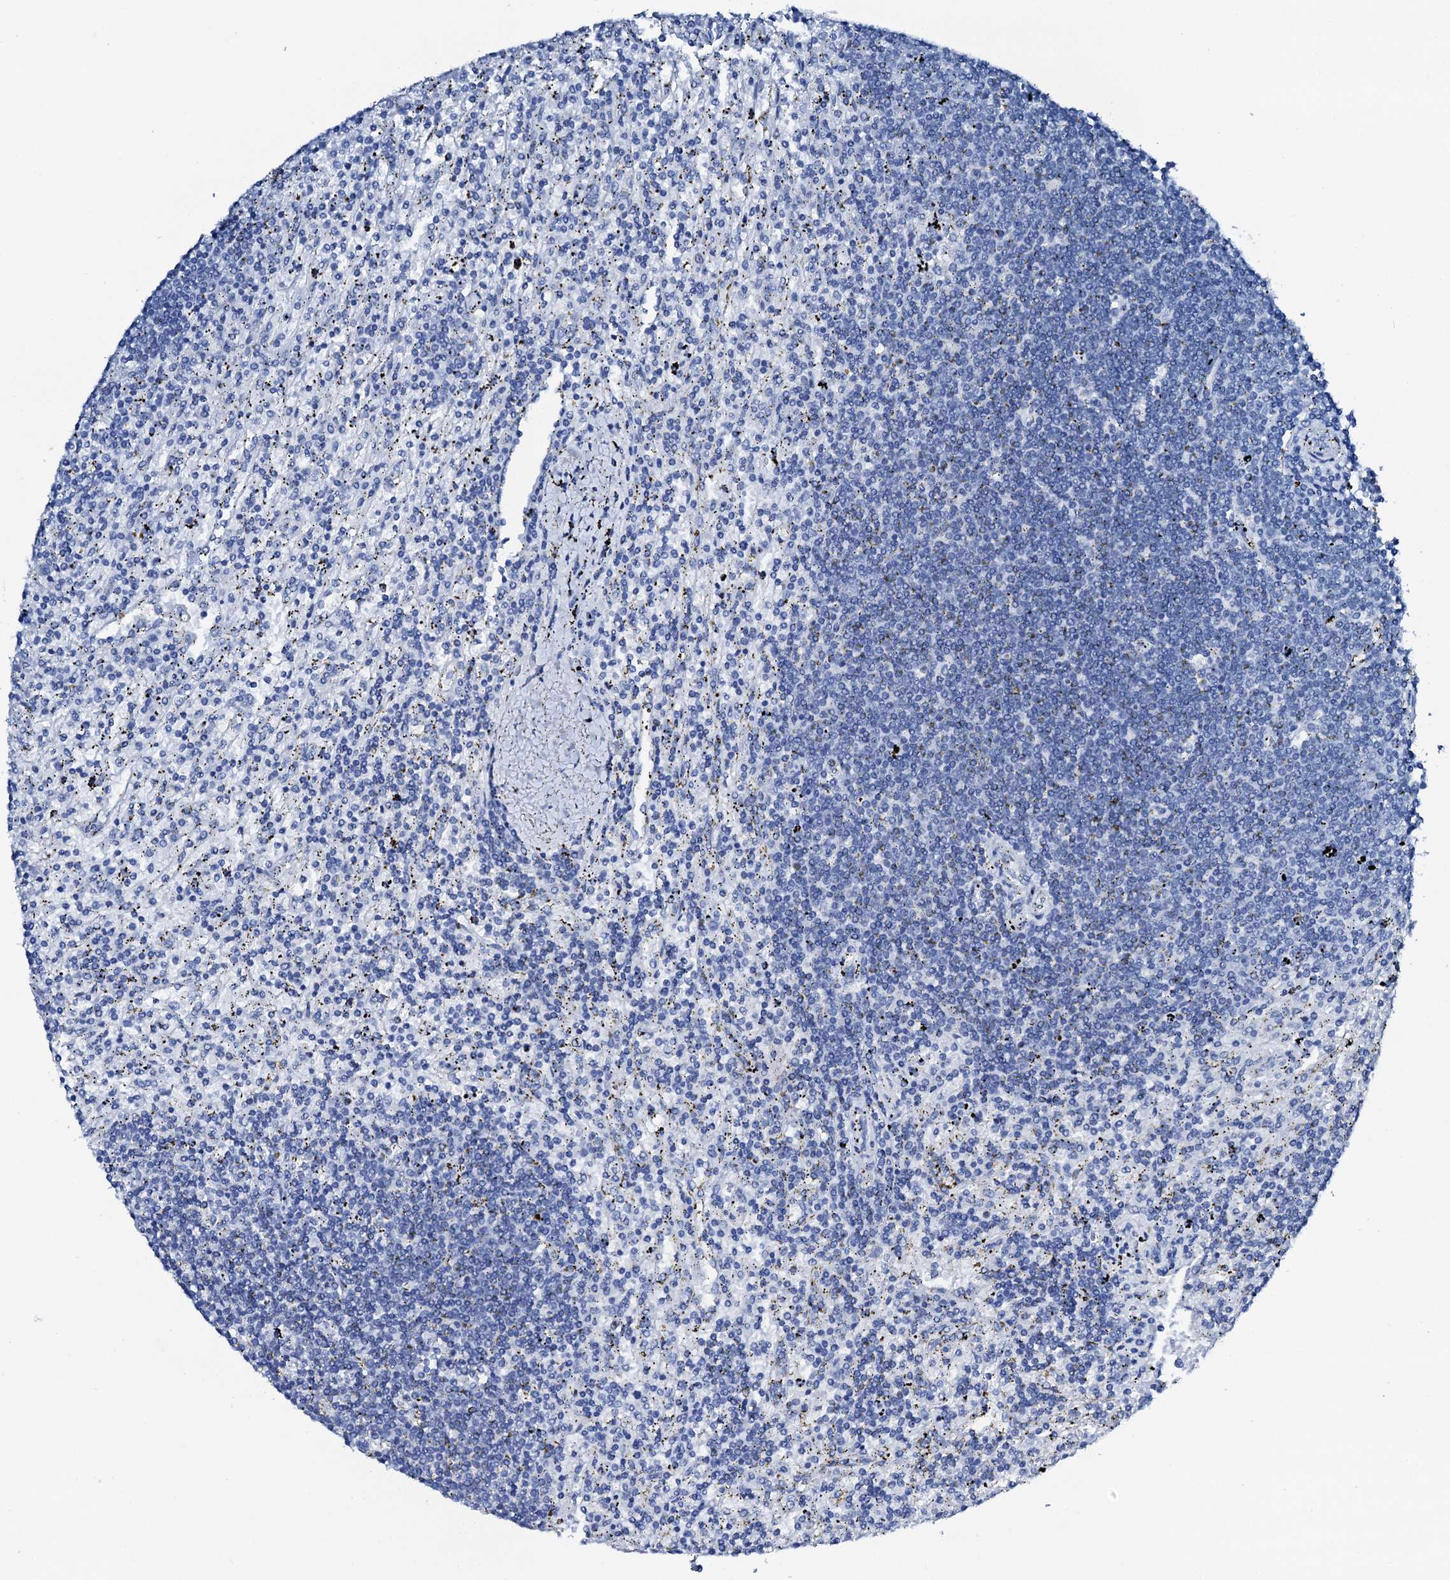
{"staining": {"intensity": "negative", "quantity": "none", "location": "none"}, "tissue": "lymphoma", "cell_type": "Tumor cells", "image_type": "cancer", "snomed": [{"axis": "morphology", "description": "Malignant lymphoma, non-Hodgkin's type, Low grade"}, {"axis": "topography", "description": "Spleen"}], "caption": "There is no significant expression in tumor cells of malignant lymphoma, non-Hodgkin's type (low-grade).", "gene": "PTH", "patient": {"sex": "male", "age": 76}}